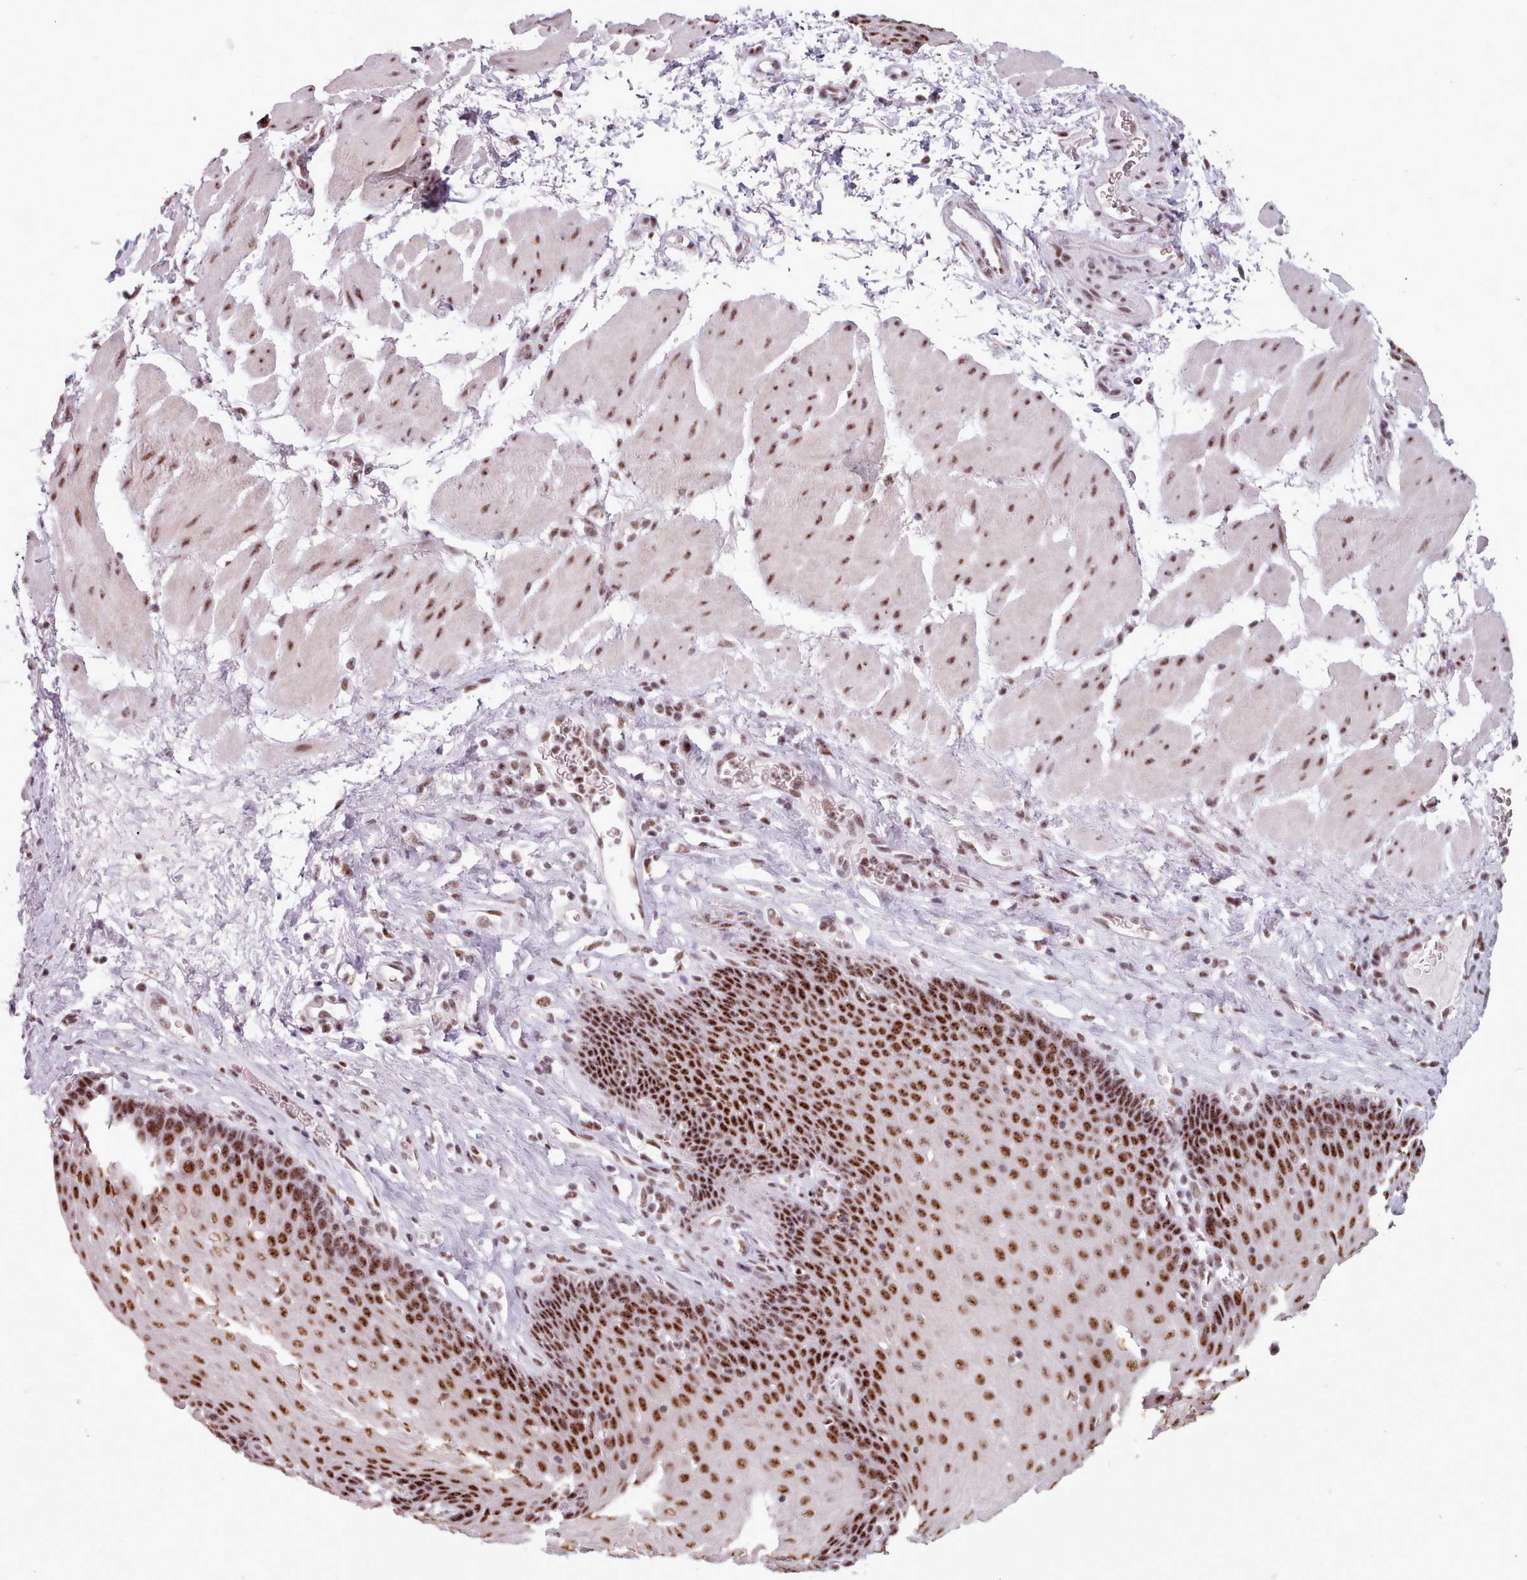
{"staining": {"intensity": "strong", "quantity": ">75%", "location": "nuclear"}, "tissue": "esophagus", "cell_type": "Squamous epithelial cells", "image_type": "normal", "snomed": [{"axis": "morphology", "description": "Normal tissue, NOS"}, {"axis": "topography", "description": "Esophagus"}], "caption": "Esophagus stained for a protein demonstrates strong nuclear positivity in squamous epithelial cells. (IHC, brightfield microscopy, high magnification).", "gene": "SRRM1", "patient": {"sex": "female", "age": 66}}